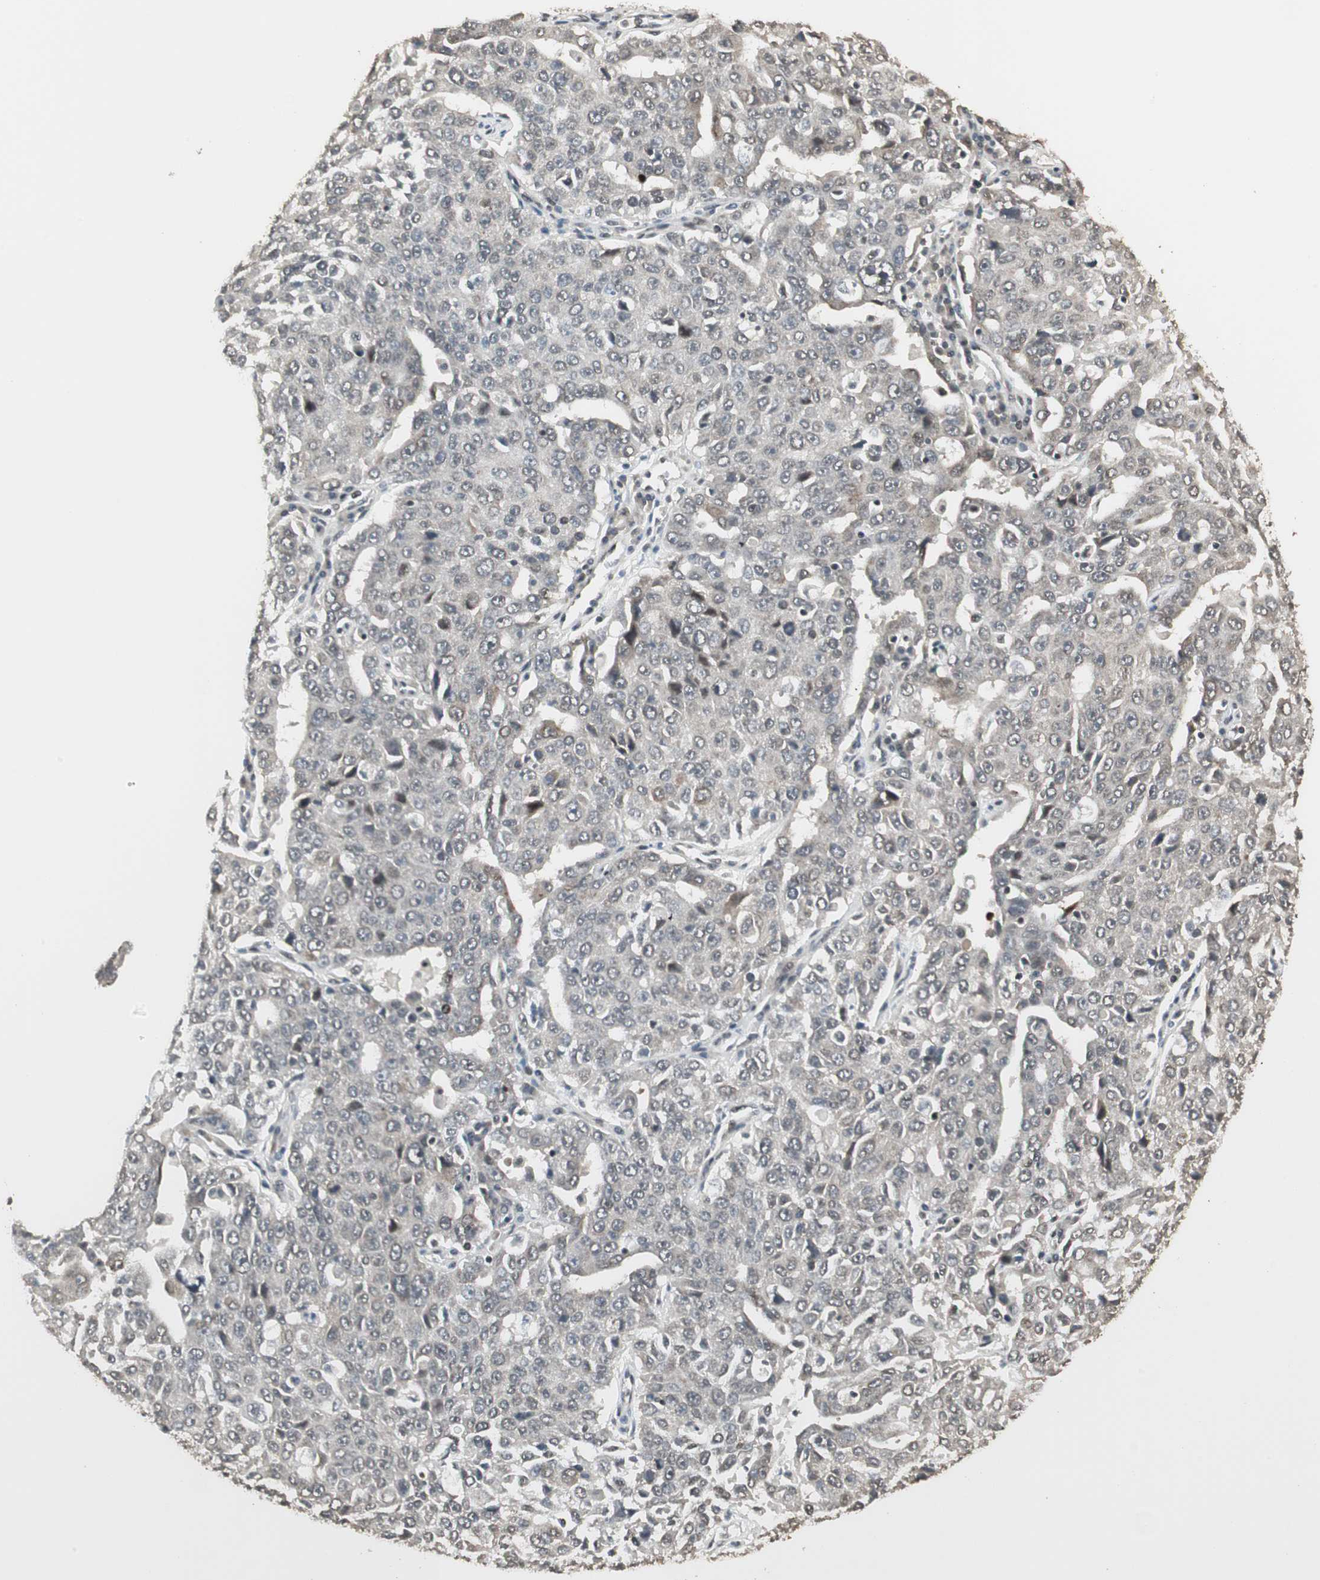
{"staining": {"intensity": "weak", "quantity": "<25%", "location": "nuclear"}, "tissue": "ovarian cancer", "cell_type": "Tumor cells", "image_type": "cancer", "snomed": [{"axis": "morphology", "description": "Carcinoma, endometroid"}, {"axis": "topography", "description": "Ovary"}], "caption": "Immunohistochemistry of human endometroid carcinoma (ovarian) reveals no expression in tumor cells.", "gene": "CBLC", "patient": {"sex": "female", "age": 62}}